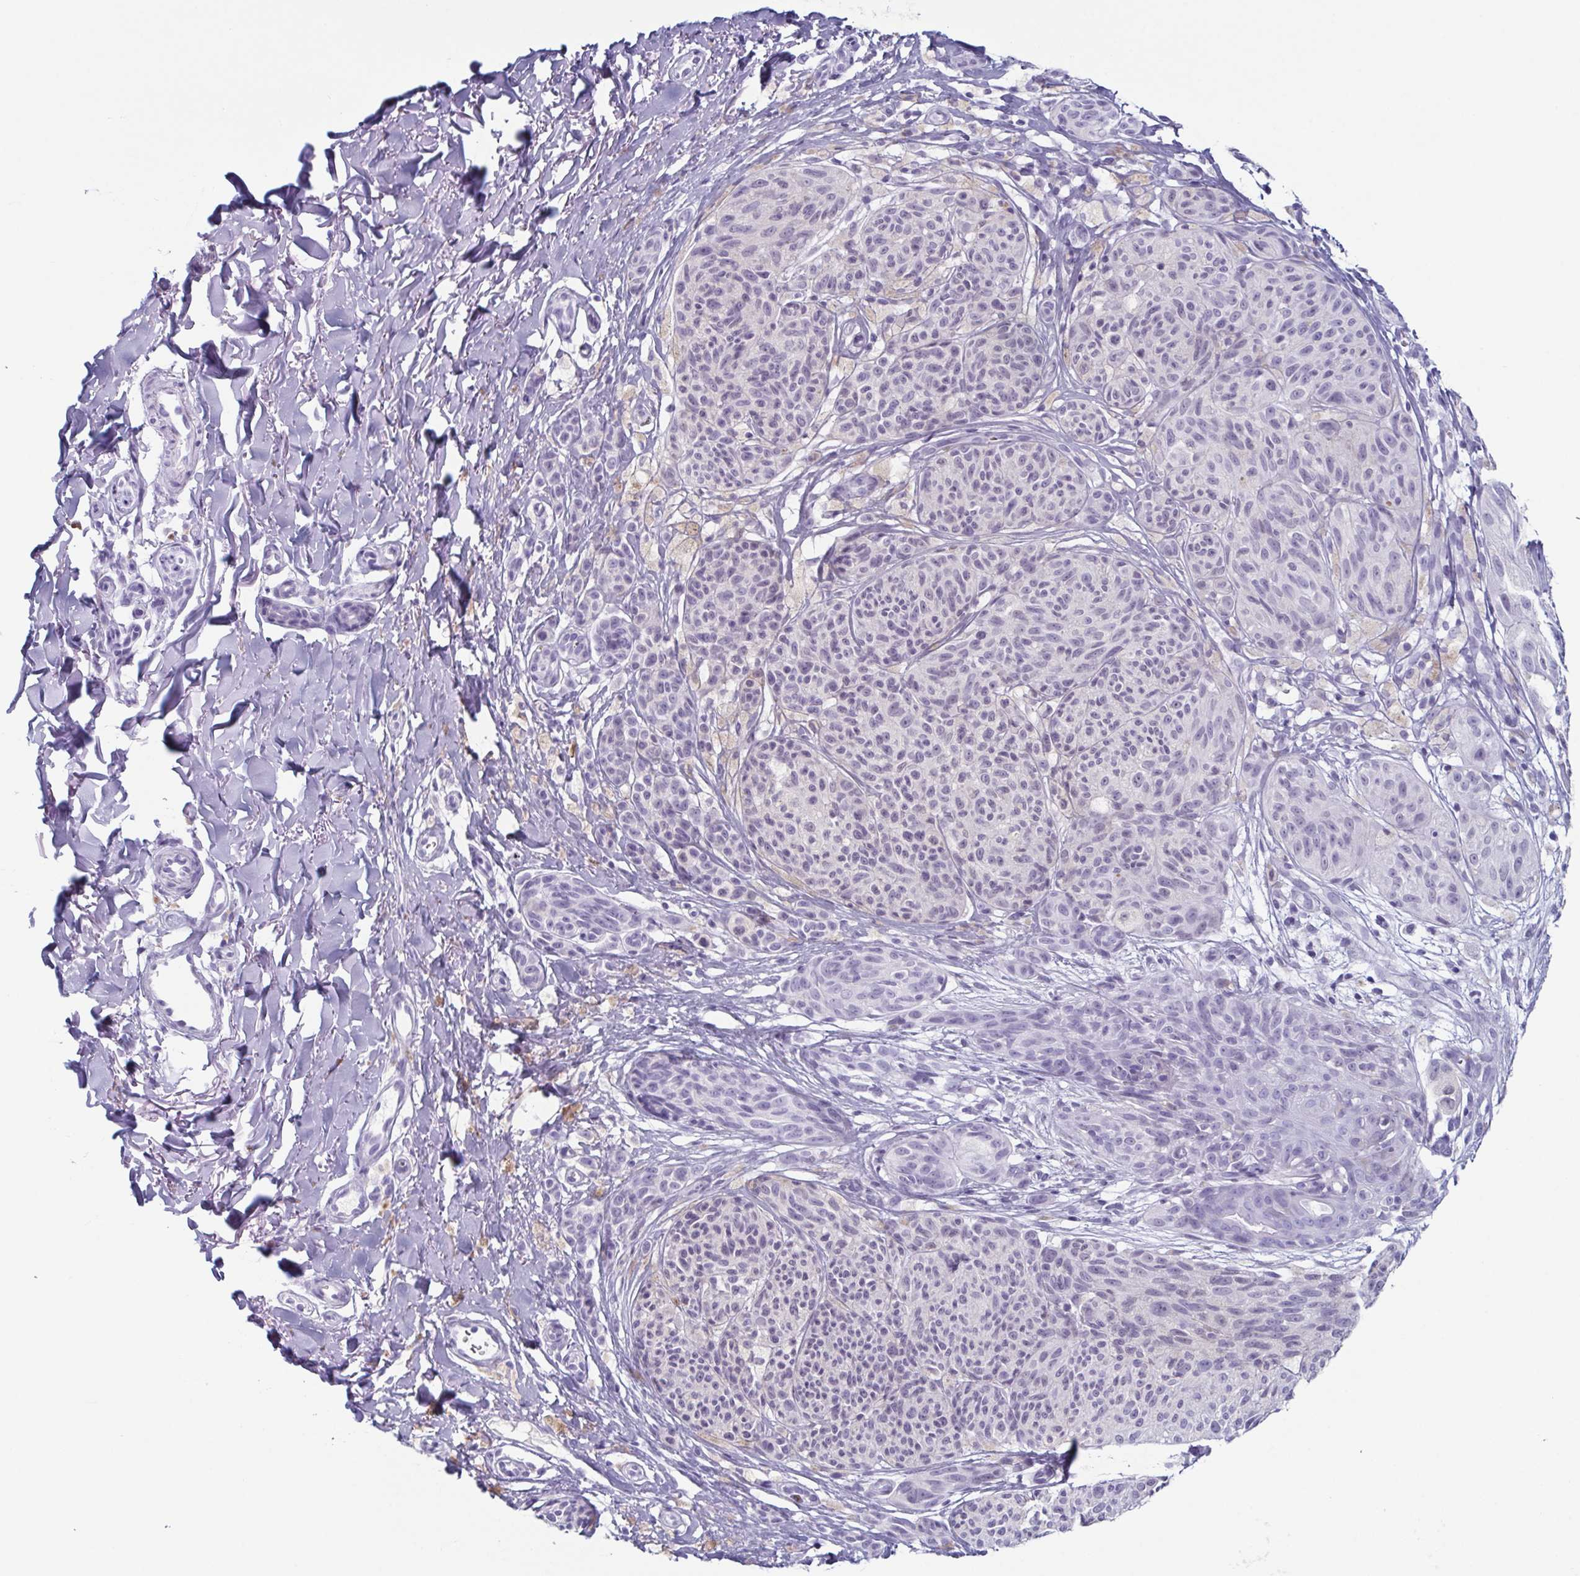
{"staining": {"intensity": "negative", "quantity": "none", "location": "none"}, "tissue": "melanoma", "cell_type": "Tumor cells", "image_type": "cancer", "snomed": [{"axis": "morphology", "description": "Malignant melanoma, NOS"}, {"axis": "topography", "description": "Skin"}], "caption": "This is a micrograph of immunohistochemistry (IHC) staining of malignant melanoma, which shows no expression in tumor cells.", "gene": "ENKUR", "patient": {"sex": "female", "age": 87}}